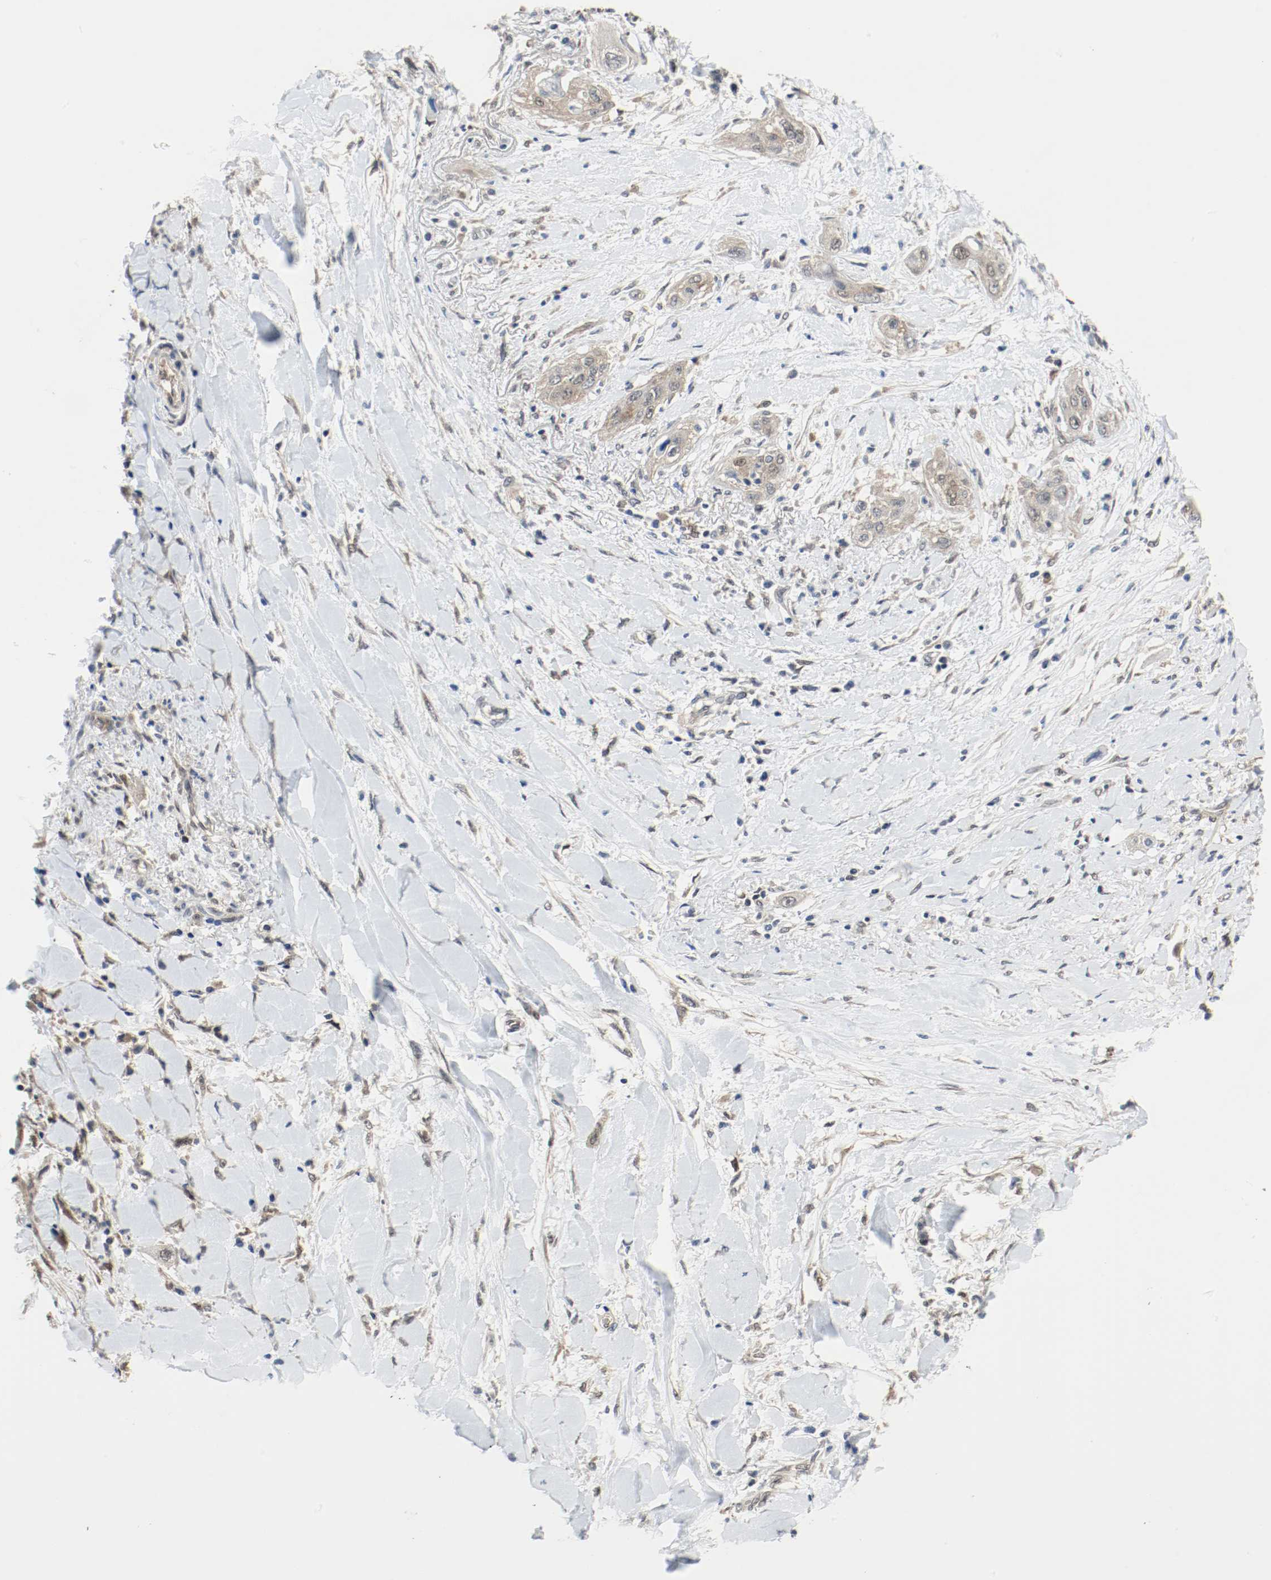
{"staining": {"intensity": "weak", "quantity": "25%-75%", "location": "cytoplasmic/membranous,nuclear"}, "tissue": "lung cancer", "cell_type": "Tumor cells", "image_type": "cancer", "snomed": [{"axis": "morphology", "description": "Squamous cell carcinoma, NOS"}, {"axis": "topography", "description": "Lung"}], "caption": "Immunohistochemical staining of human lung squamous cell carcinoma displays weak cytoplasmic/membranous and nuclear protein positivity in approximately 25%-75% of tumor cells.", "gene": "PPME1", "patient": {"sex": "female", "age": 47}}